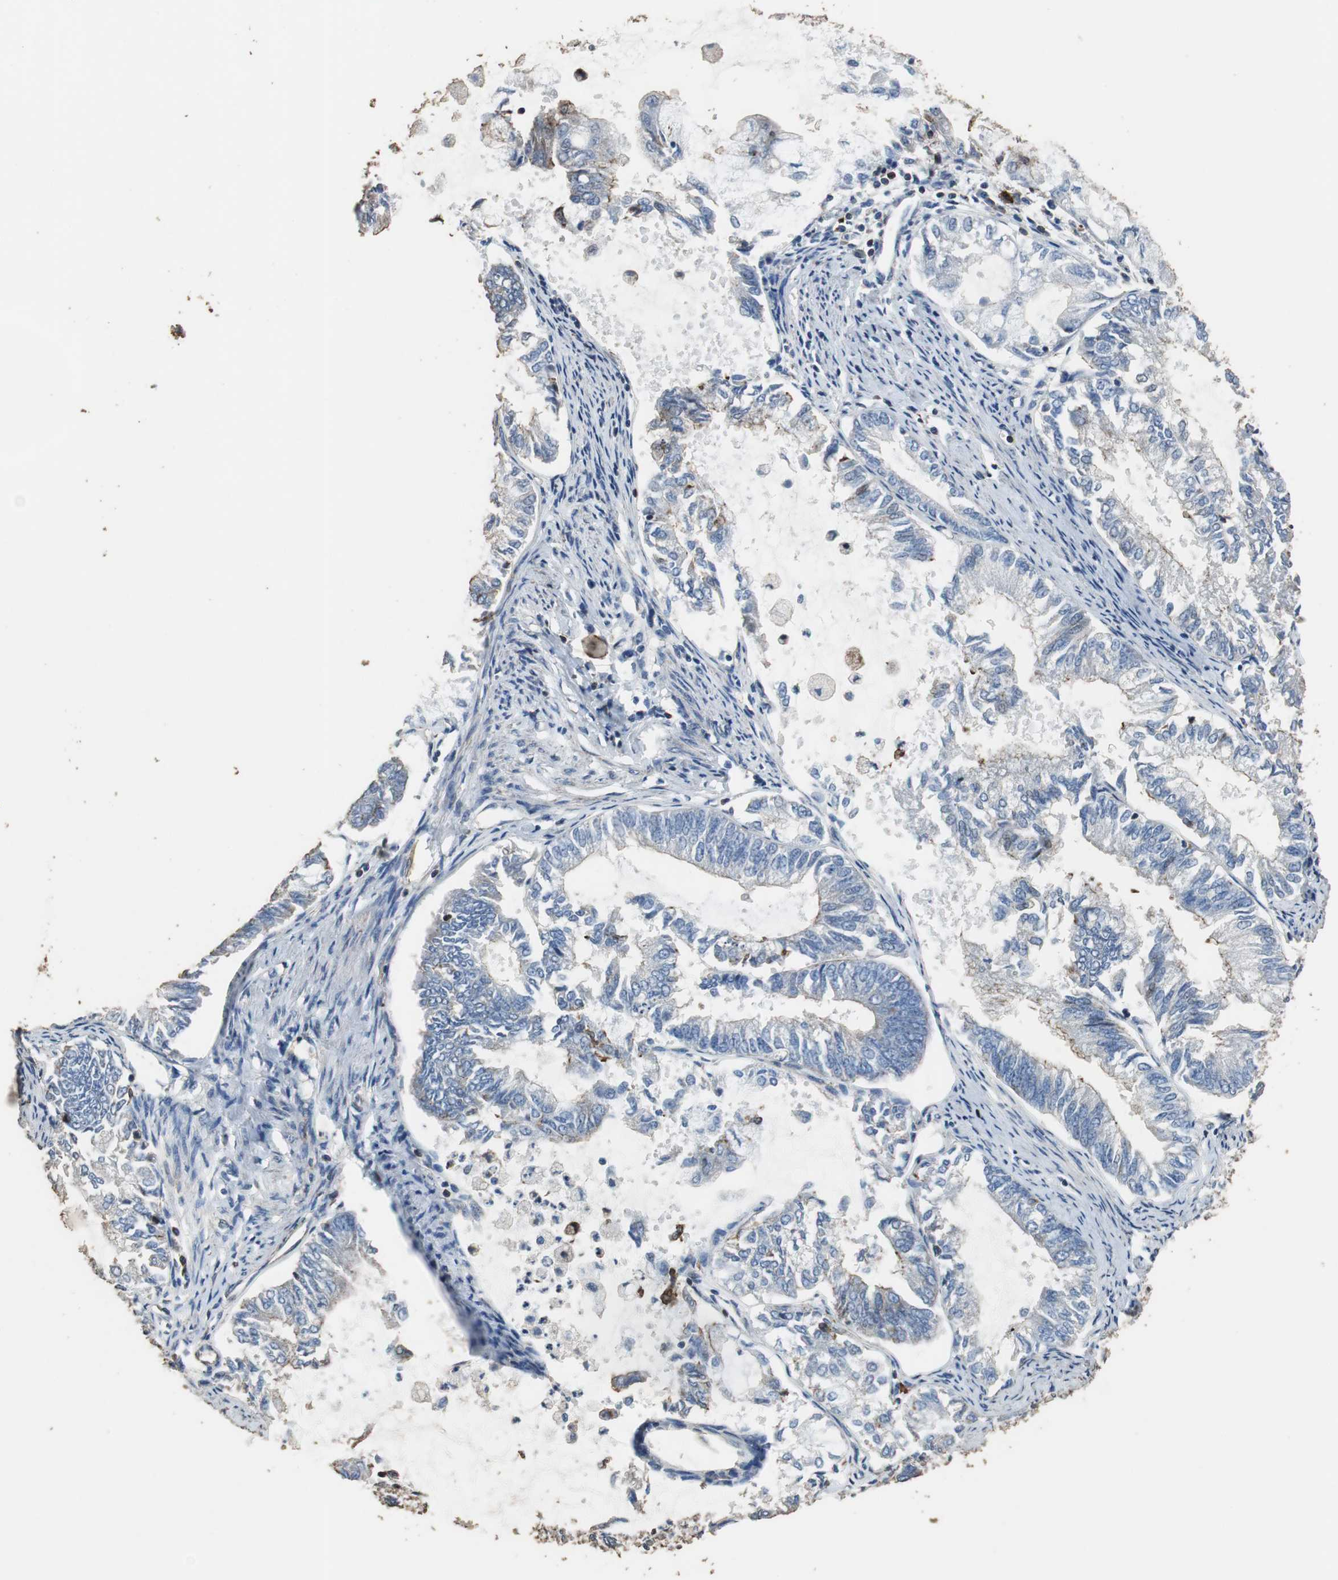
{"staining": {"intensity": "negative", "quantity": "none", "location": "none"}, "tissue": "endometrial cancer", "cell_type": "Tumor cells", "image_type": "cancer", "snomed": [{"axis": "morphology", "description": "Adenocarcinoma, NOS"}, {"axis": "topography", "description": "Endometrium"}], "caption": "DAB immunohistochemical staining of endometrial adenocarcinoma exhibits no significant positivity in tumor cells. (DAB (3,3'-diaminobenzidine) immunohistochemistry (IHC) with hematoxylin counter stain).", "gene": "PRKRA", "patient": {"sex": "female", "age": 86}}